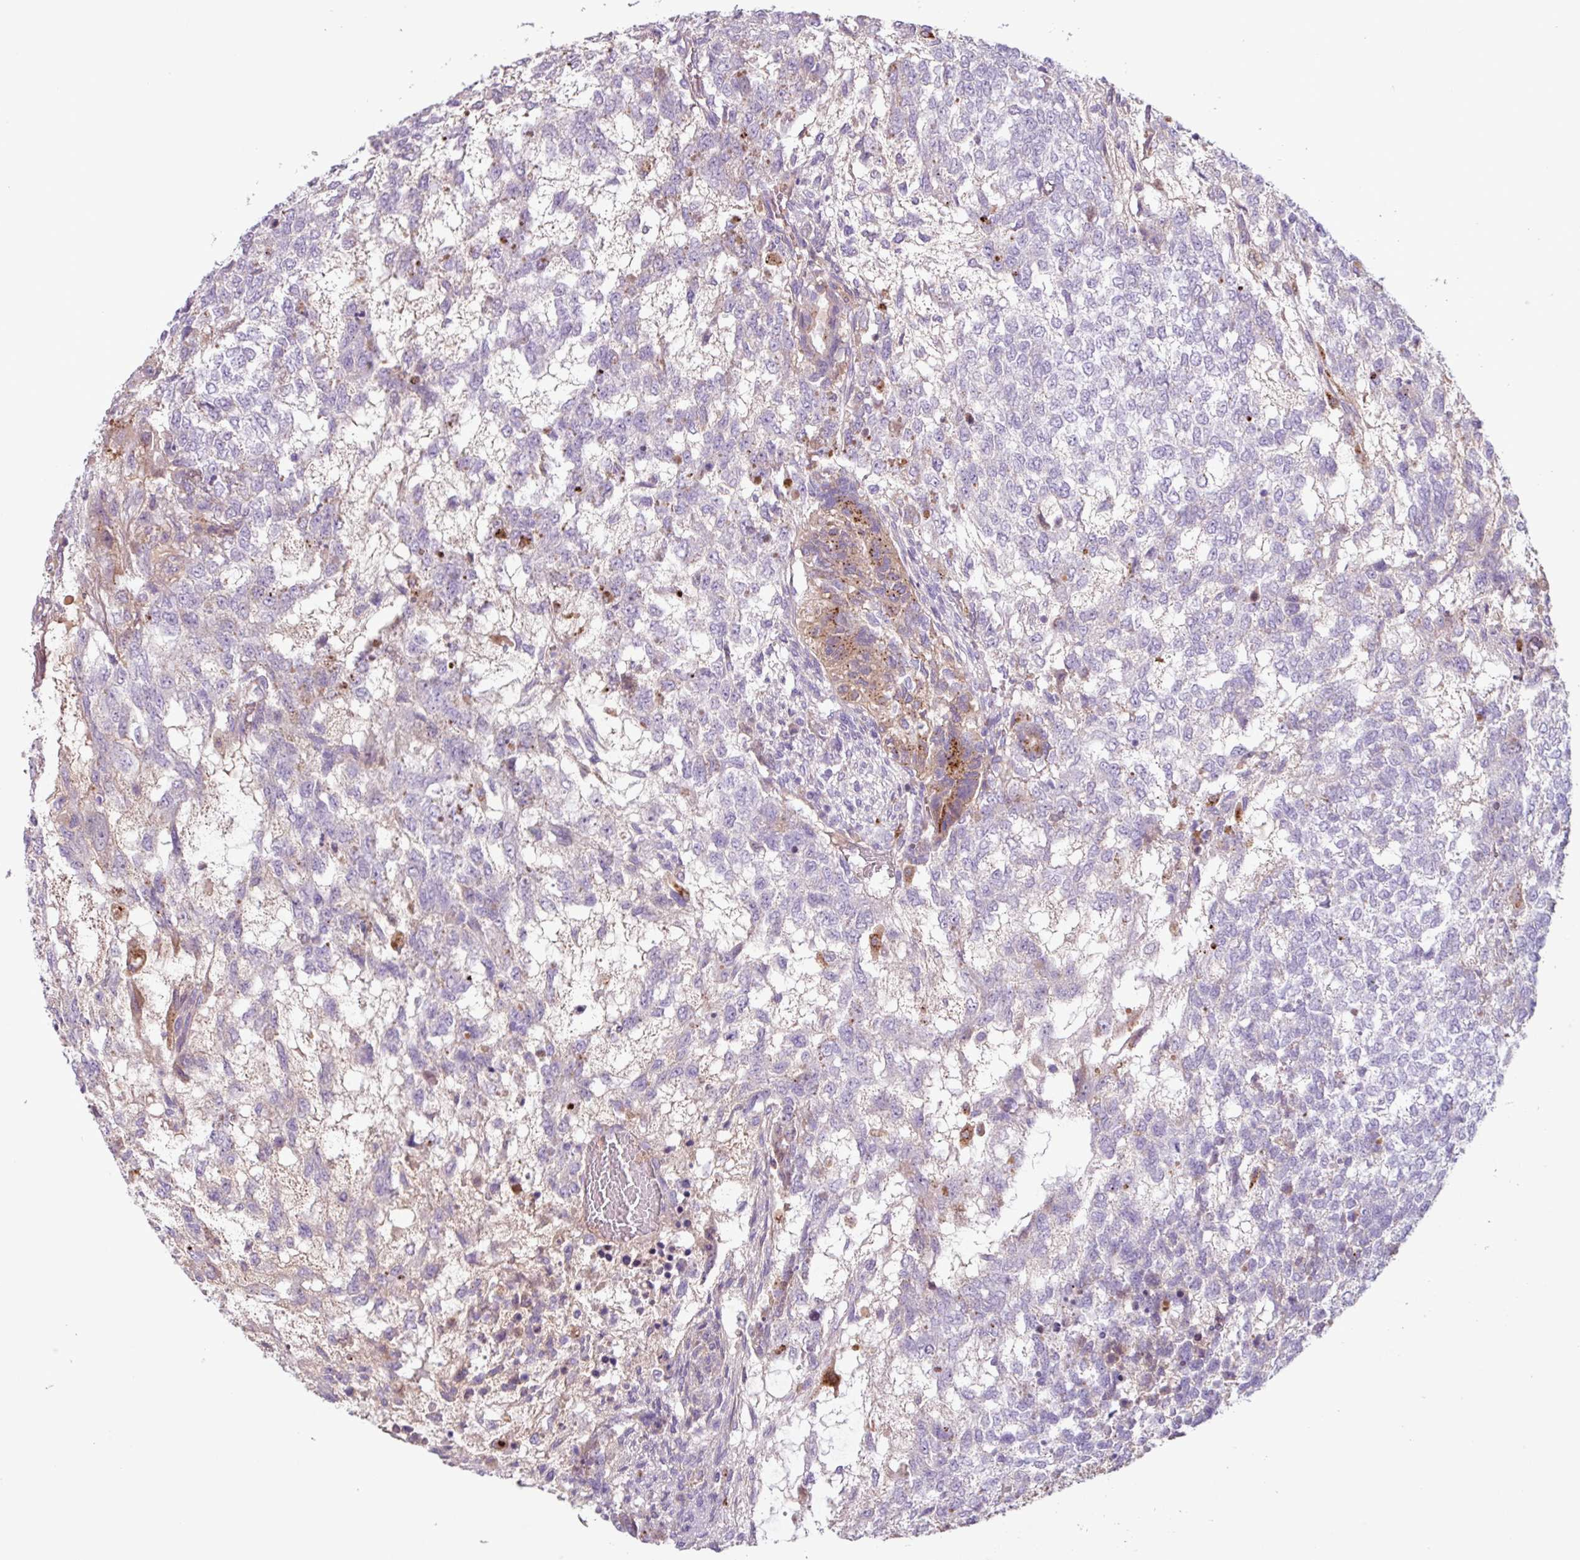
{"staining": {"intensity": "negative", "quantity": "none", "location": "none"}, "tissue": "testis cancer", "cell_type": "Tumor cells", "image_type": "cancer", "snomed": [{"axis": "morphology", "description": "Carcinoma, Embryonal, NOS"}, {"axis": "topography", "description": "Testis"}], "caption": "Testis cancer (embryonal carcinoma) stained for a protein using immunohistochemistry (IHC) displays no positivity tumor cells.", "gene": "C4B", "patient": {"sex": "male", "age": 23}}